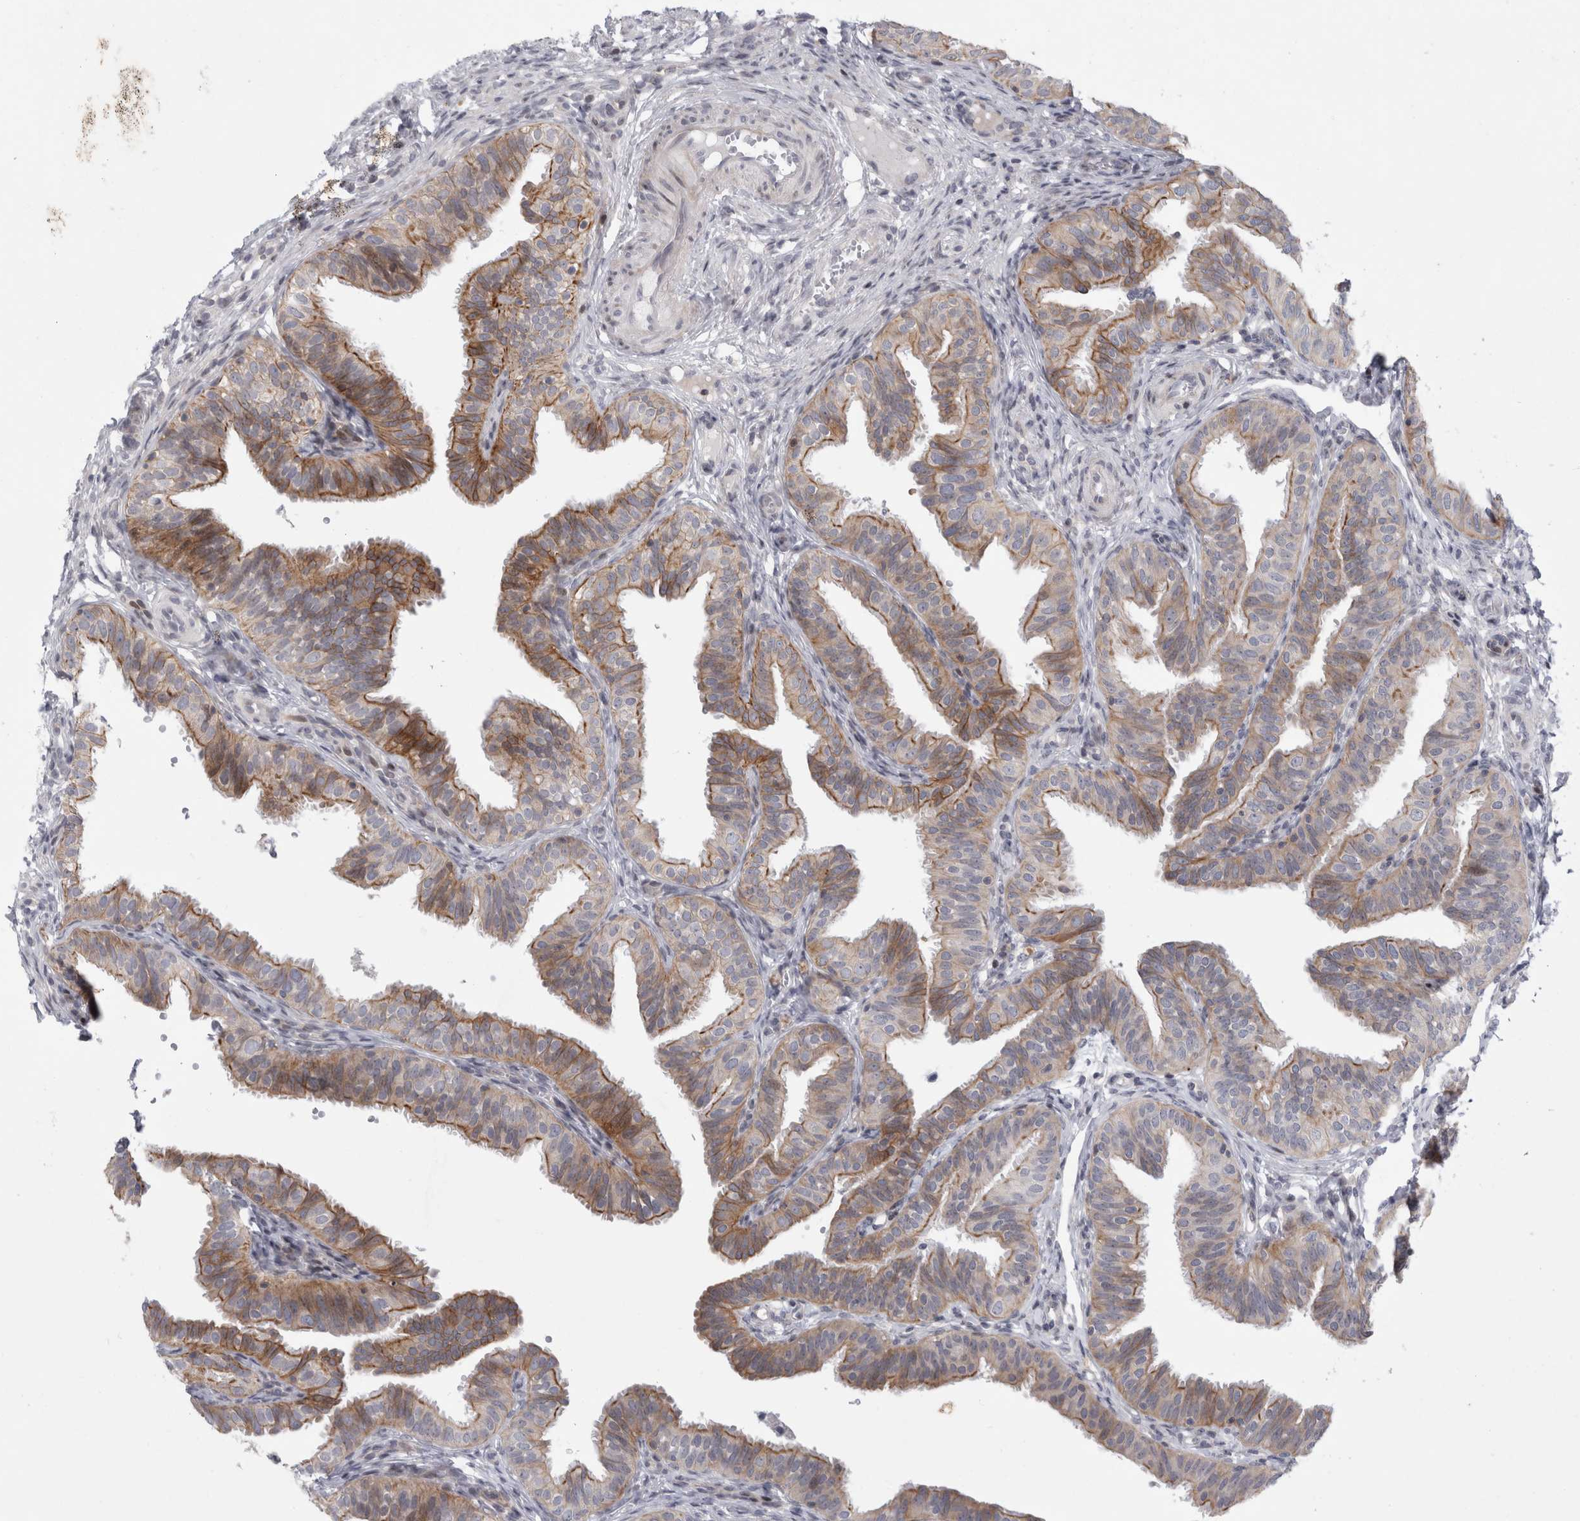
{"staining": {"intensity": "moderate", "quantity": ">75%", "location": "cytoplasmic/membranous"}, "tissue": "fallopian tube", "cell_type": "Glandular cells", "image_type": "normal", "snomed": [{"axis": "morphology", "description": "Normal tissue, NOS"}, {"axis": "topography", "description": "Fallopian tube"}], "caption": "Fallopian tube stained with immunohistochemistry (IHC) exhibits moderate cytoplasmic/membranous positivity in about >75% of glandular cells.", "gene": "UTP25", "patient": {"sex": "female", "age": 35}}